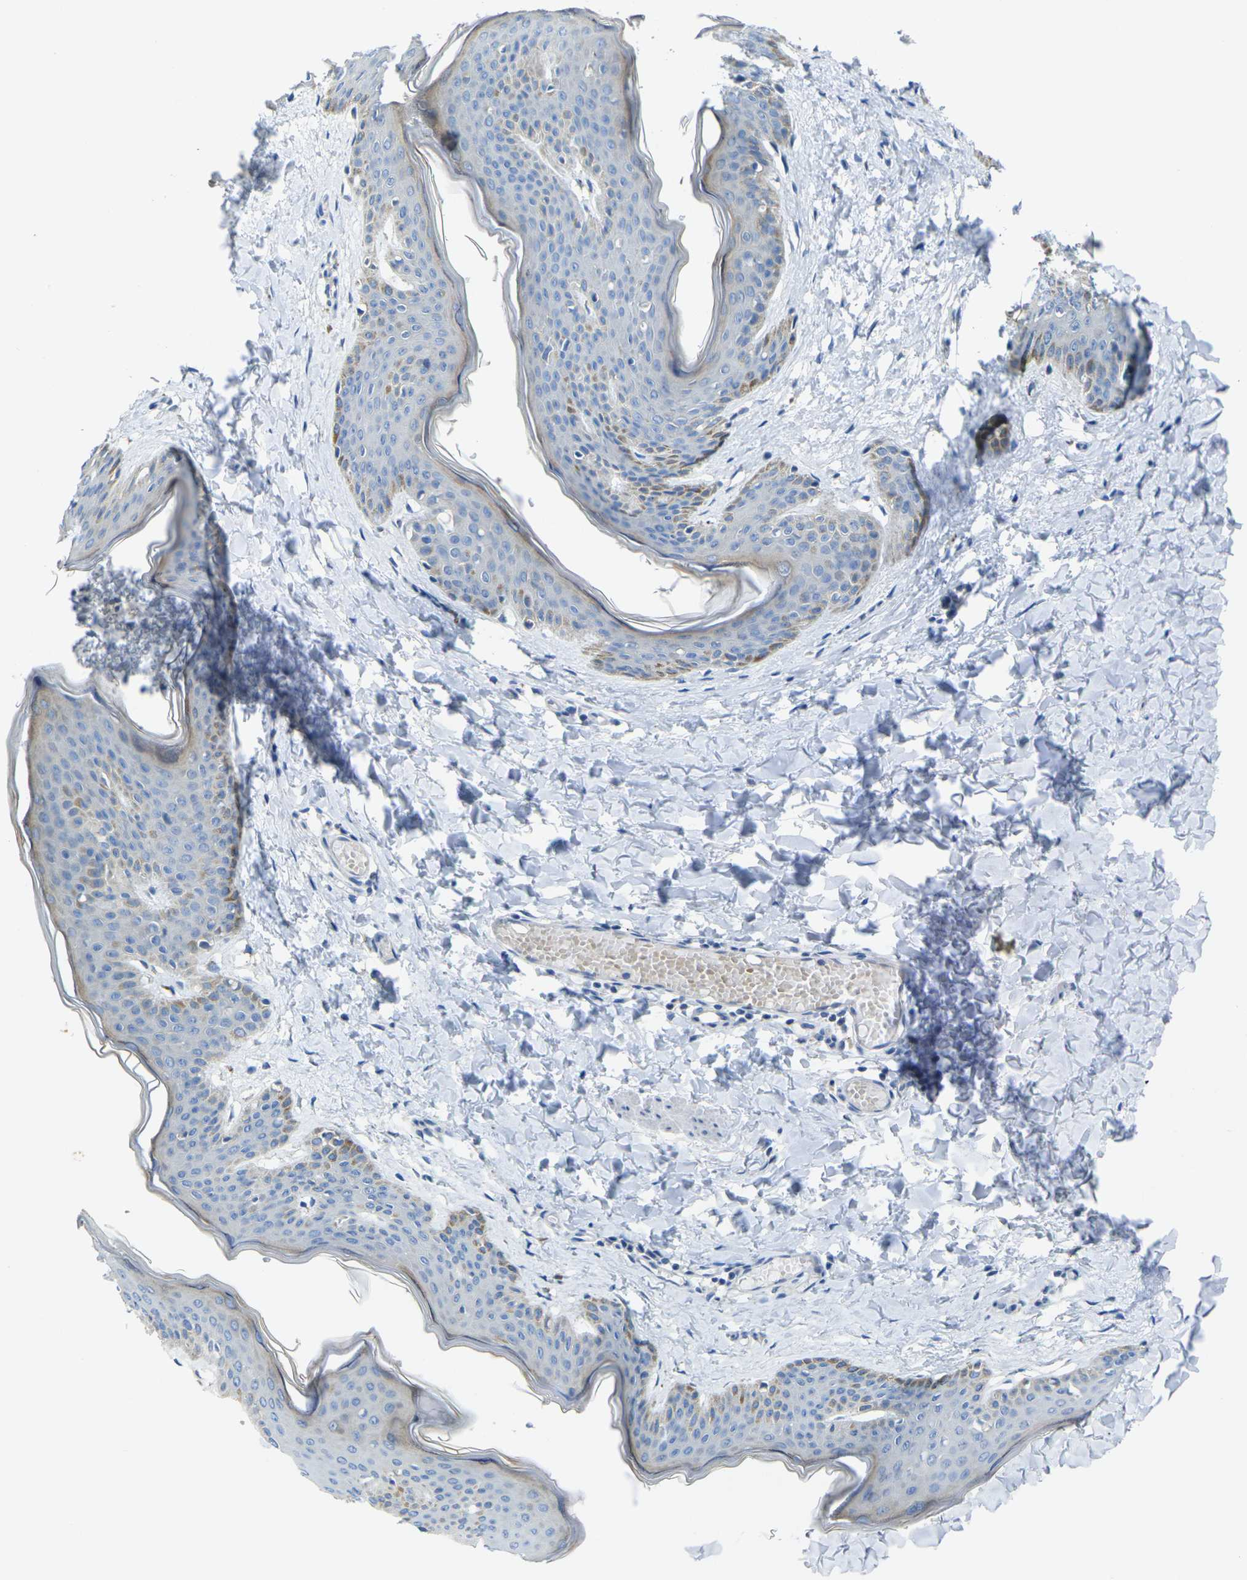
{"staining": {"intensity": "negative", "quantity": "none", "location": "none"}, "tissue": "skin", "cell_type": "Fibroblasts", "image_type": "normal", "snomed": [{"axis": "morphology", "description": "Normal tissue, NOS"}, {"axis": "topography", "description": "Skin"}], "caption": "IHC of normal human skin demonstrates no positivity in fibroblasts.", "gene": "GNA12", "patient": {"sex": "female", "age": 17}}